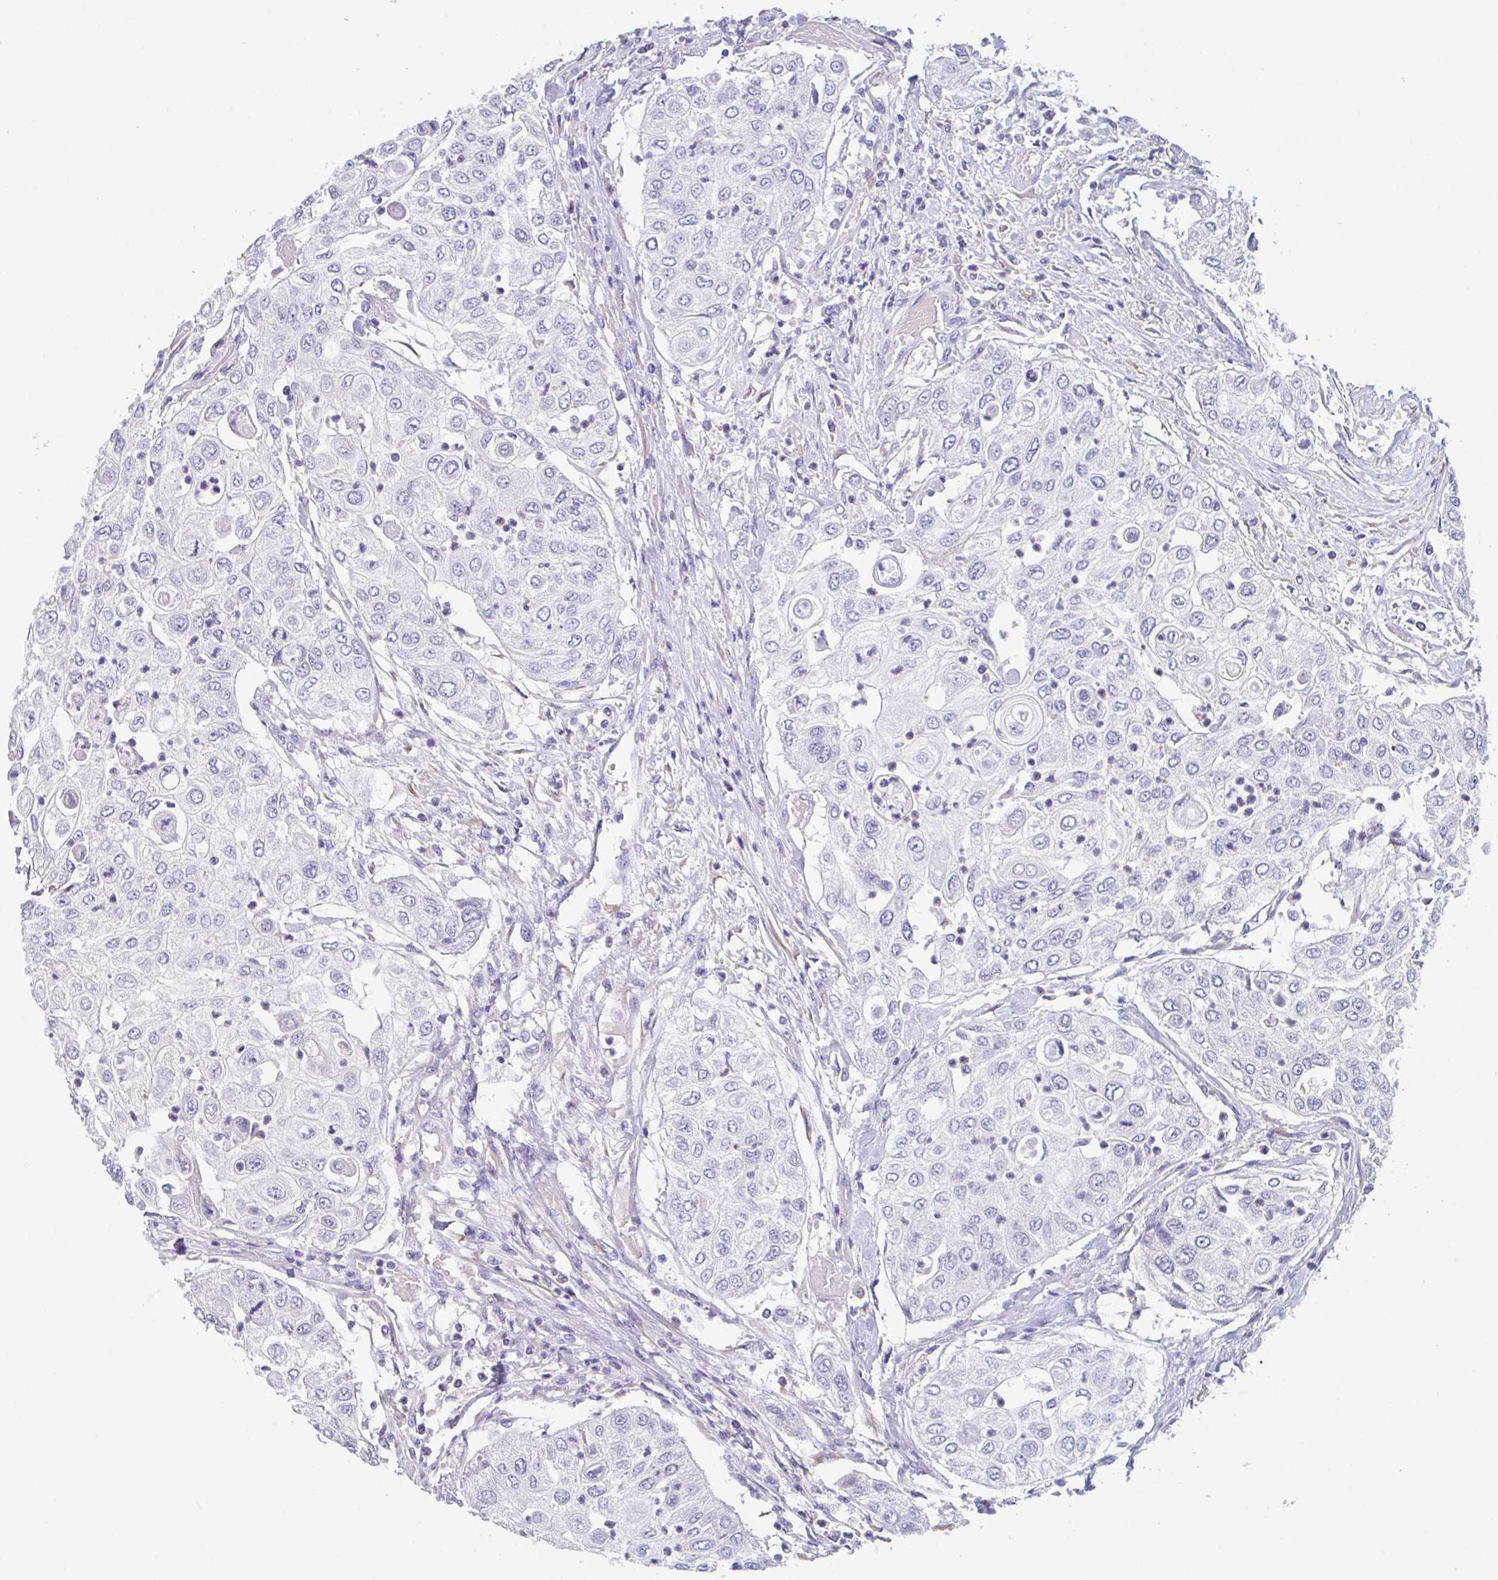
{"staining": {"intensity": "negative", "quantity": "none", "location": "none"}, "tissue": "urothelial cancer", "cell_type": "Tumor cells", "image_type": "cancer", "snomed": [{"axis": "morphology", "description": "Urothelial carcinoma, High grade"}, {"axis": "topography", "description": "Urinary bladder"}], "caption": "This is an IHC micrograph of human urothelial carcinoma (high-grade). There is no staining in tumor cells.", "gene": "LRRC58", "patient": {"sex": "female", "age": 79}}